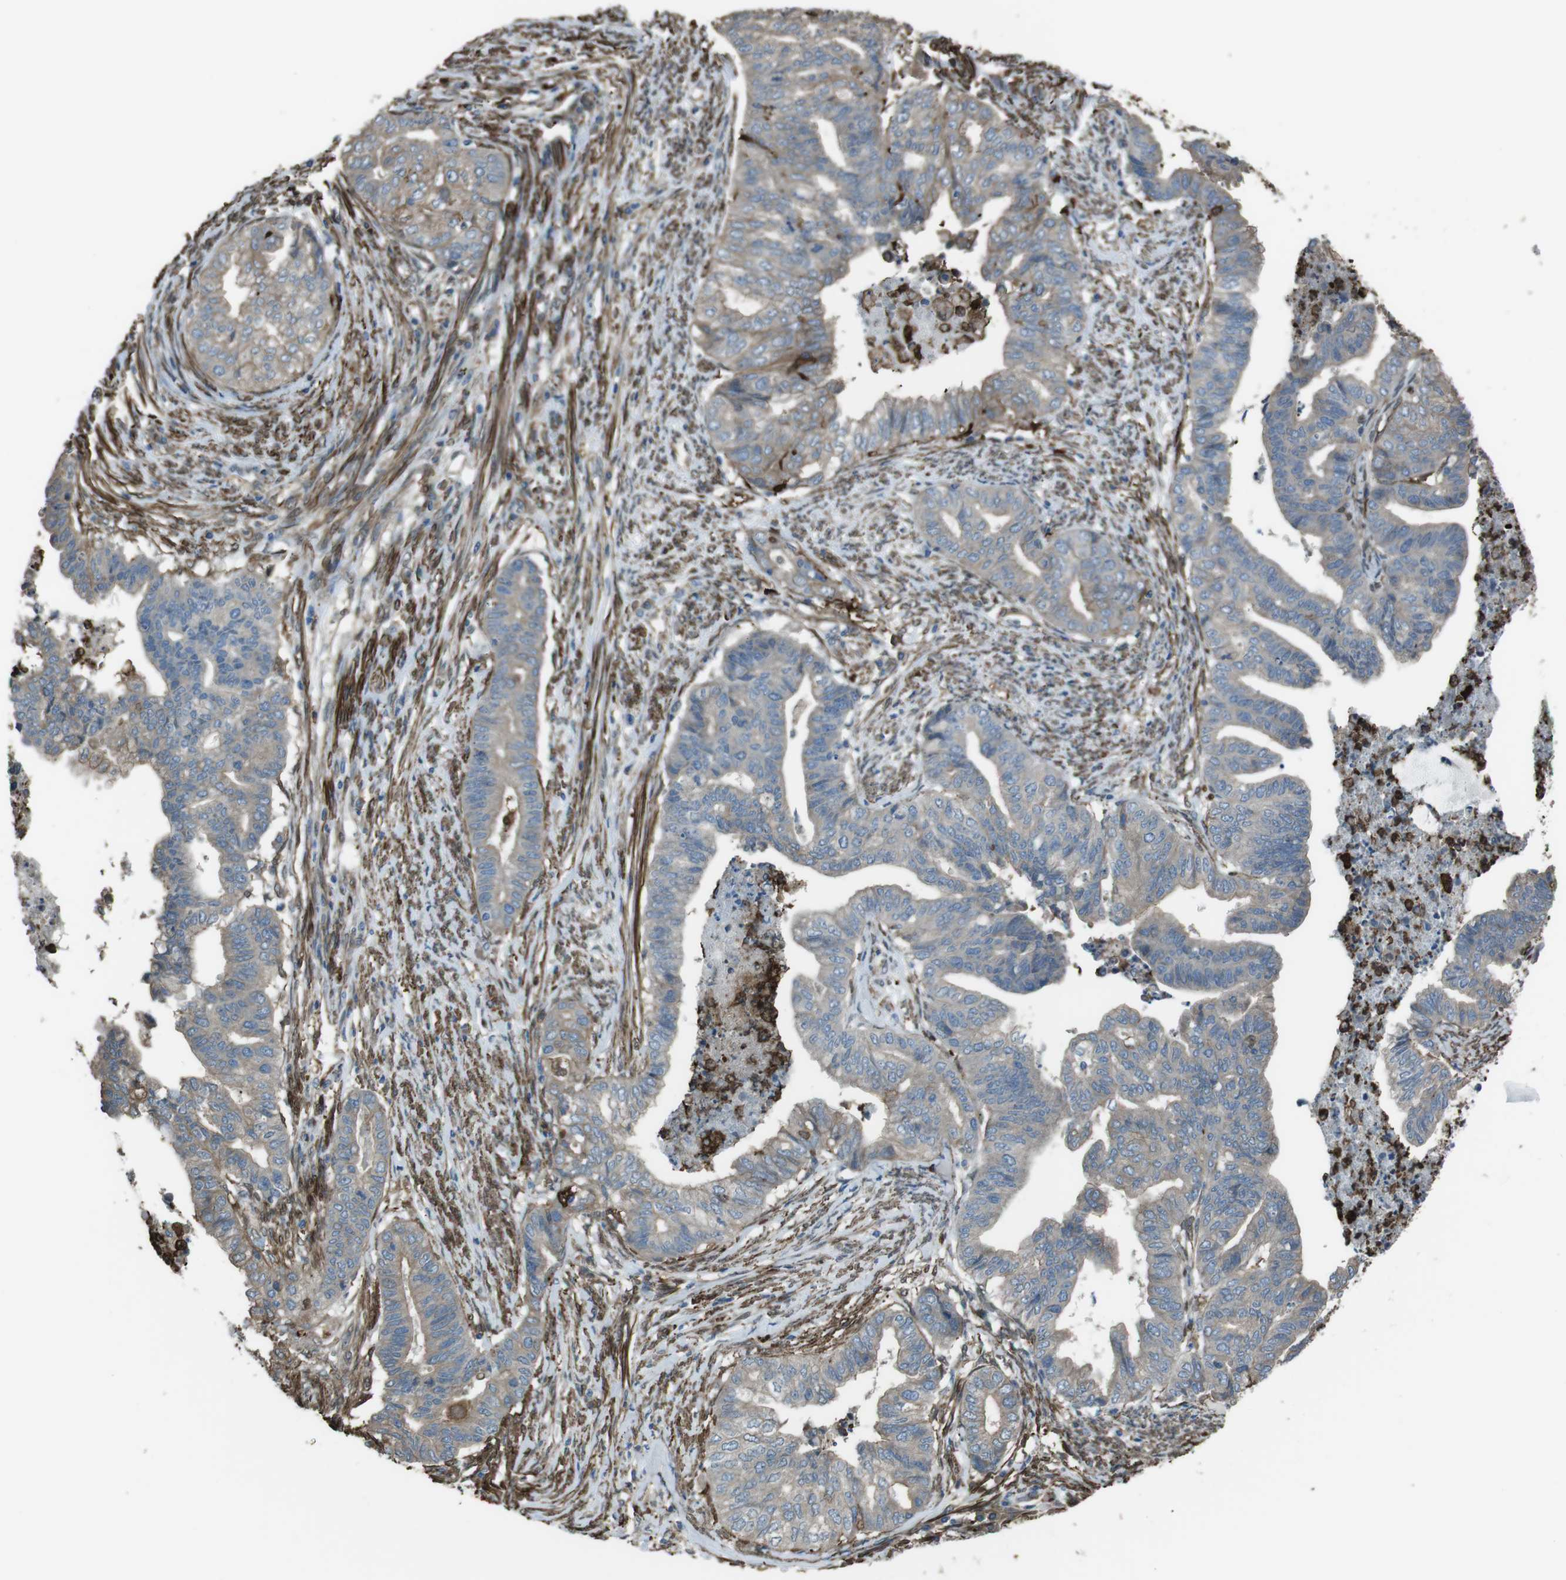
{"staining": {"intensity": "weak", "quantity": "25%-75%", "location": "cytoplasmic/membranous"}, "tissue": "endometrial cancer", "cell_type": "Tumor cells", "image_type": "cancer", "snomed": [{"axis": "morphology", "description": "Adenocarcinoma, NOS"}, {"axis": "topography", "description": "Endometrium"}], "caption": "Weak cytoplasmic/membranous protein expression is appreciated in about 25%-75% of tumor cells in endometrial adenocarcinoma.", "gene": "SFT2D1", "patient": {"sex": "female", "age": 79}}